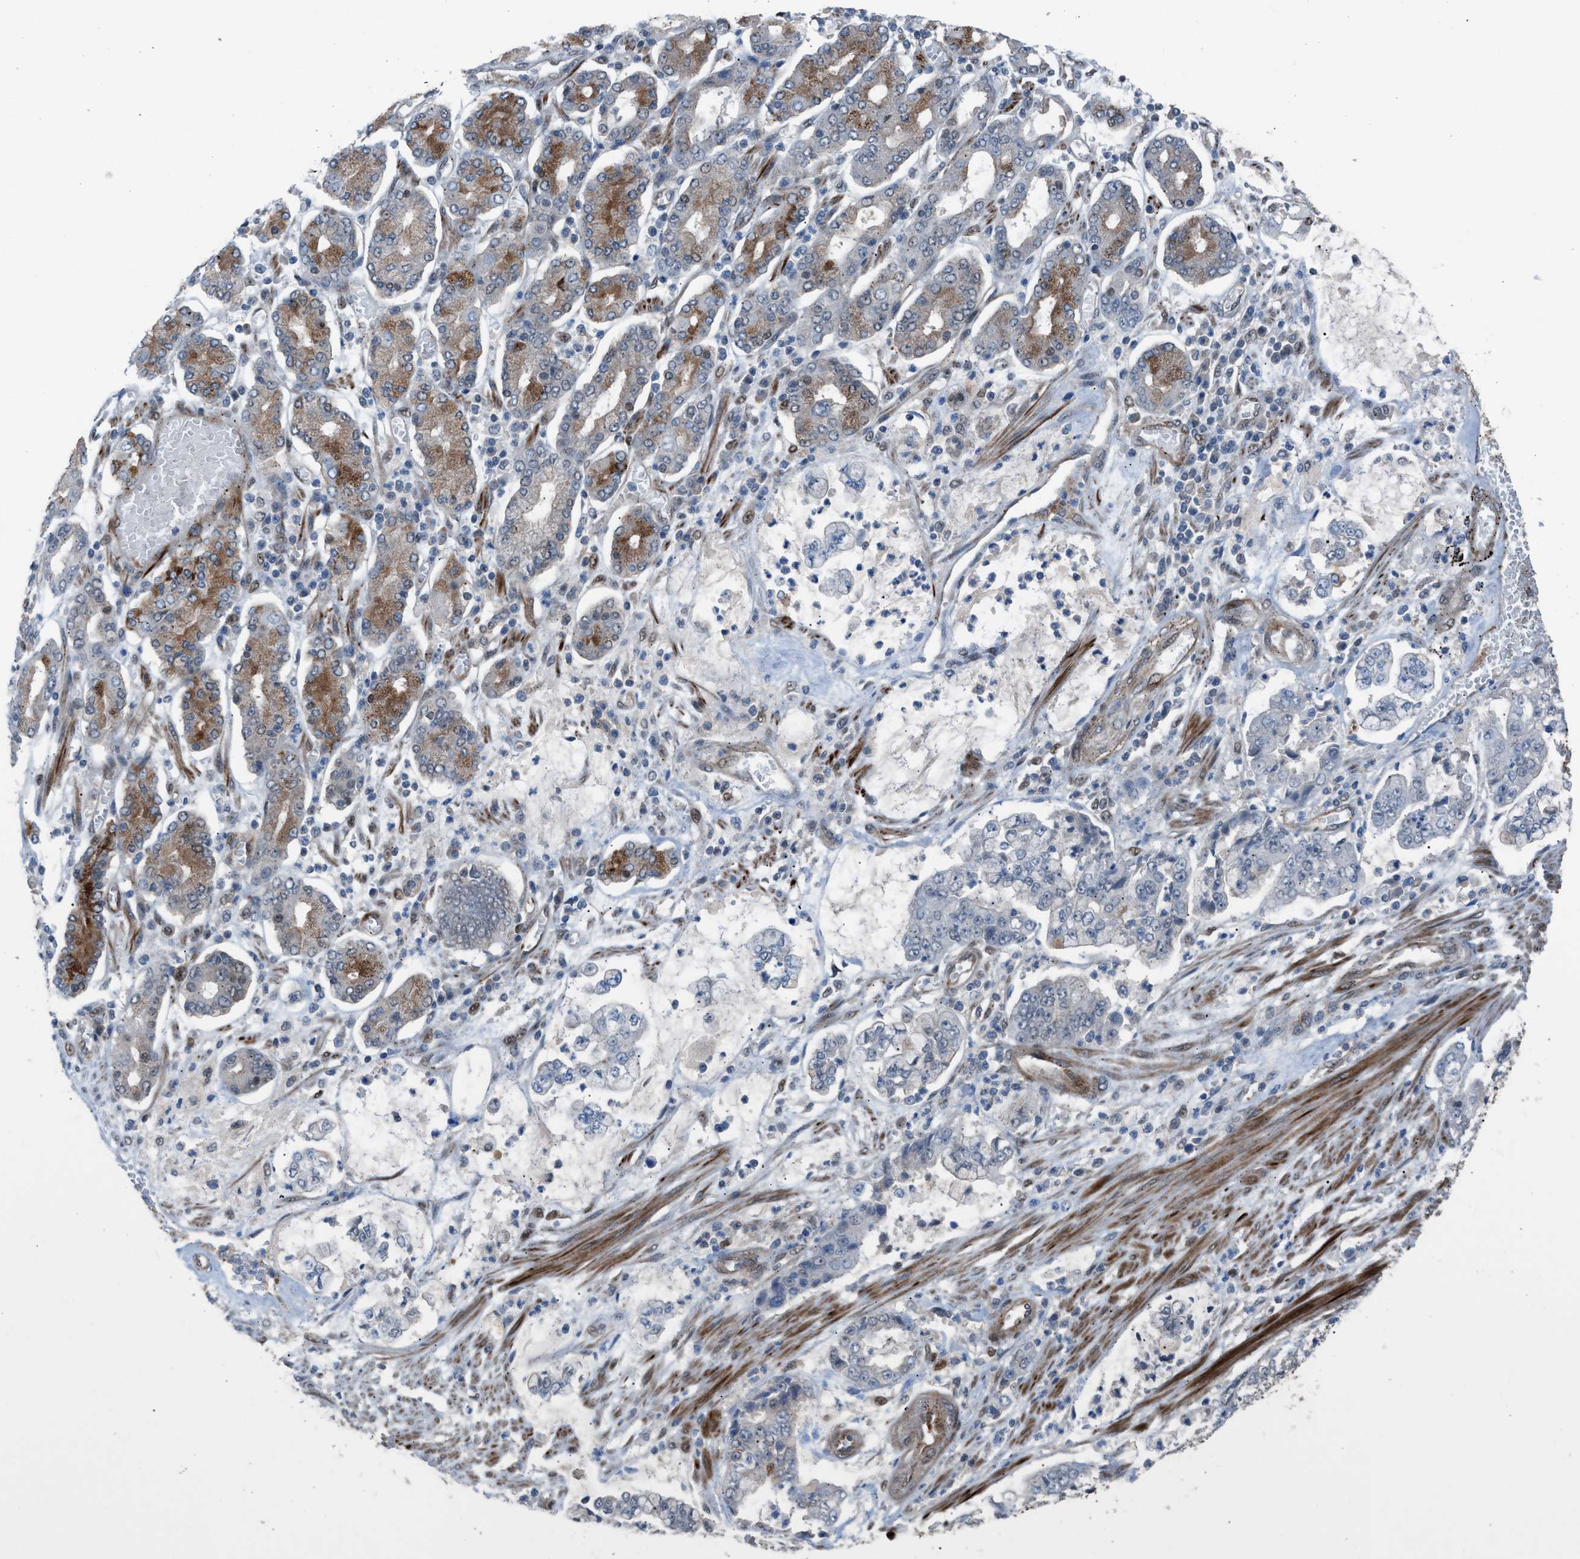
{"staining": {"intensity": "moderate", "quantity": "<25%", "location": "cytoplasmic/membranous"}, "tissue": "stomach cancer", "cell_type": "Tumor cells", "image_type": "cancer", "snomed": [{"axis": "morphology", "description": "Adenocarcinoma, NOS"}, {"axis": "topography", "description": "Stomach"}], "caption": "Immunohistochemical staining of stomach adenocarcinoma demonstrates low levels of moderate cytoplasmic/membranous expression in about <25% of tumor cells. Nuclei are stained in blue.", "gene": "CRTC1", "patient": {"sex": "male", "age": 76}}